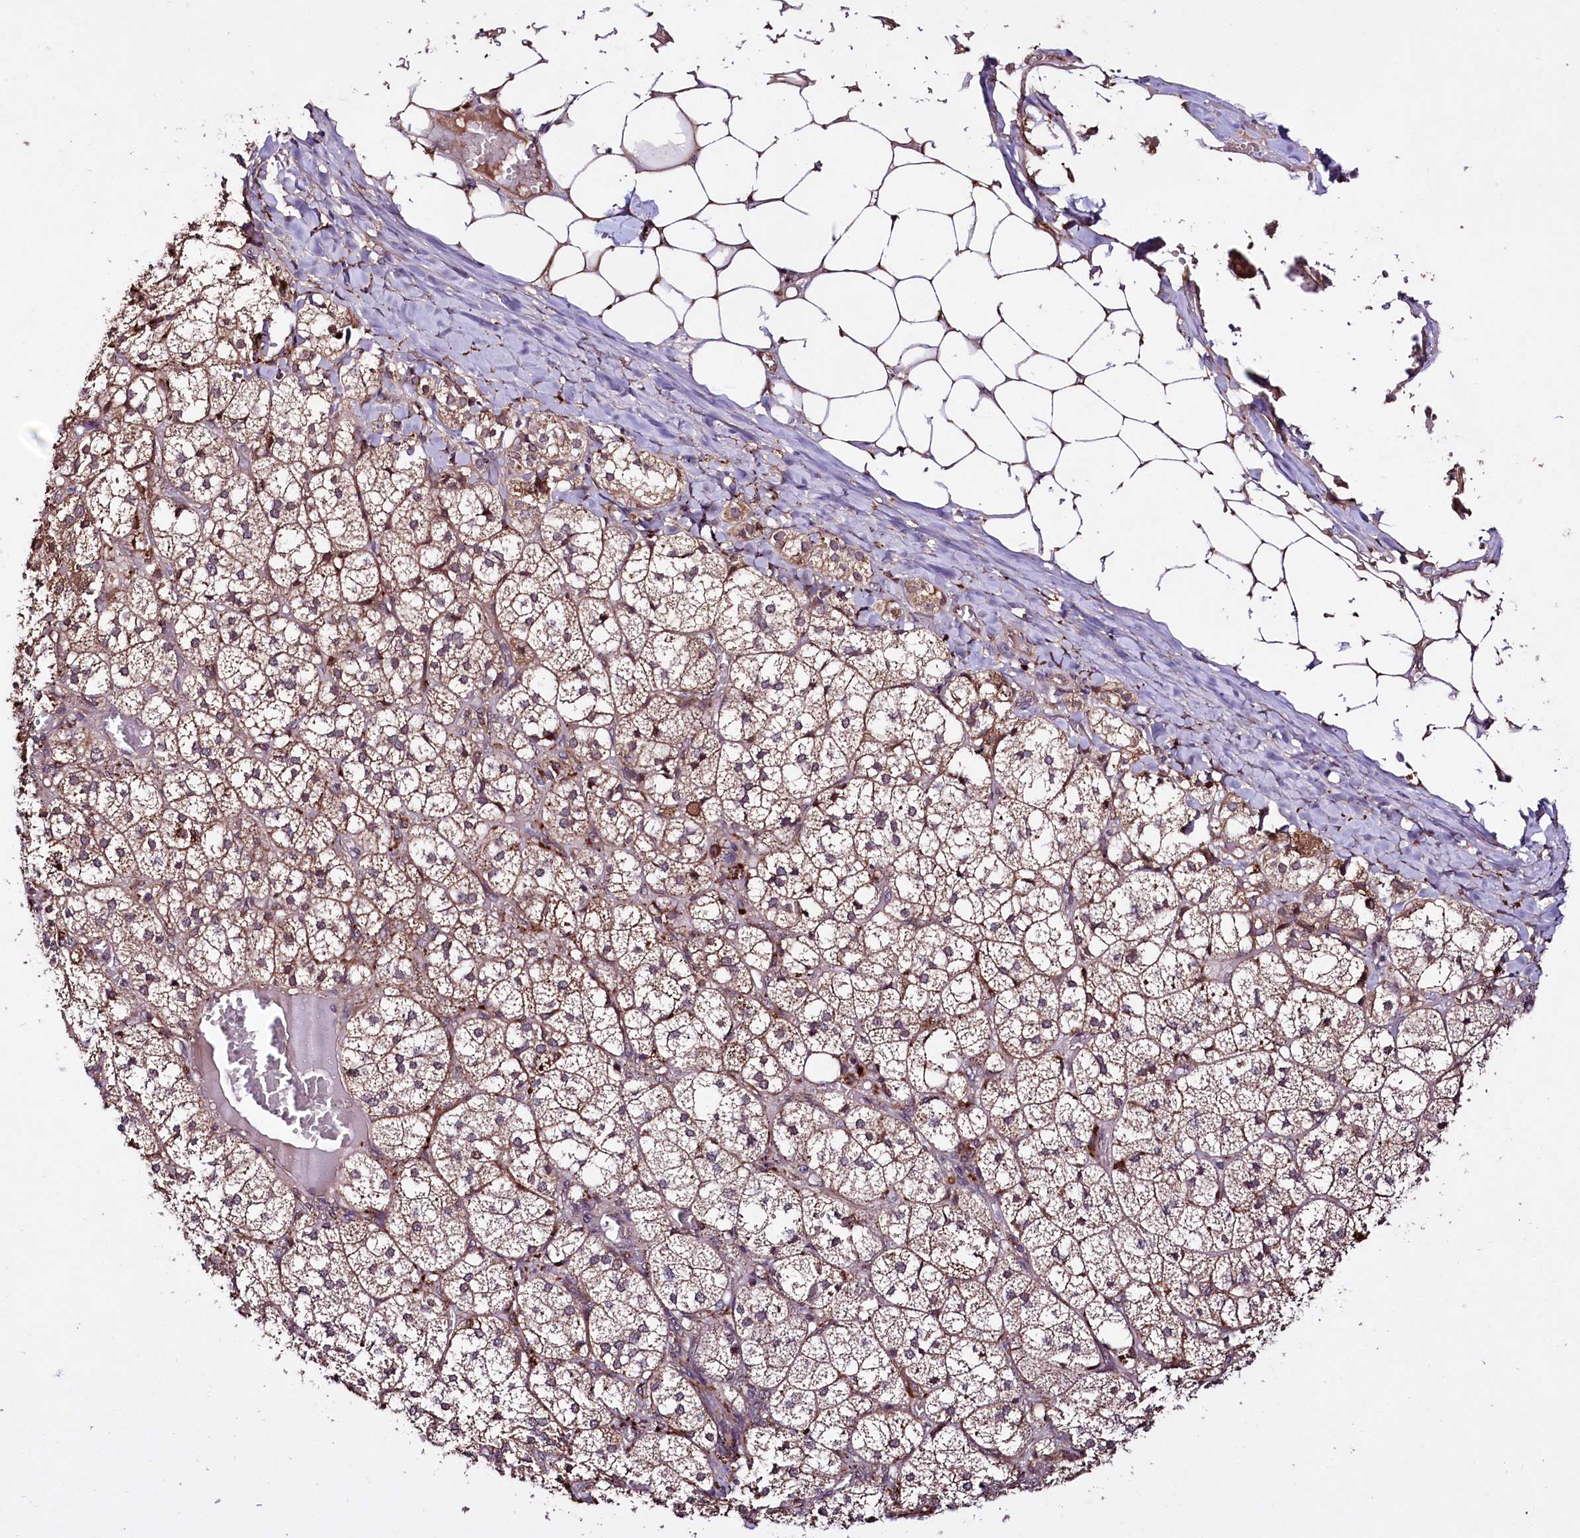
{"staining": {"intensity": "moderate", "quantity": ">75%", "location": "cytoplasmic/membranous"}, "tissue": "adrenal gland", "cell_type": "Glandular cells", "image_type": "normal", "snomed": [{"axis": "morphology", "description": "Normal tissue, NOS"}, {"axis": "topography", "description": "Adrenal gland"}], "caption": "IHC staining of benign adrenal gland, which displays medium levels of moderate cytoplasmic/membranous positivity in approximately >75% of glandular cells indicating moderate cytoplasmic/membranous protein staining. The staining was performed using DAB (brown) for protein detection and nuclei were counterstained in hematoxylin (blue).", "gene": "TNPO3", "patient": {"sex": "female", "age": 61}}